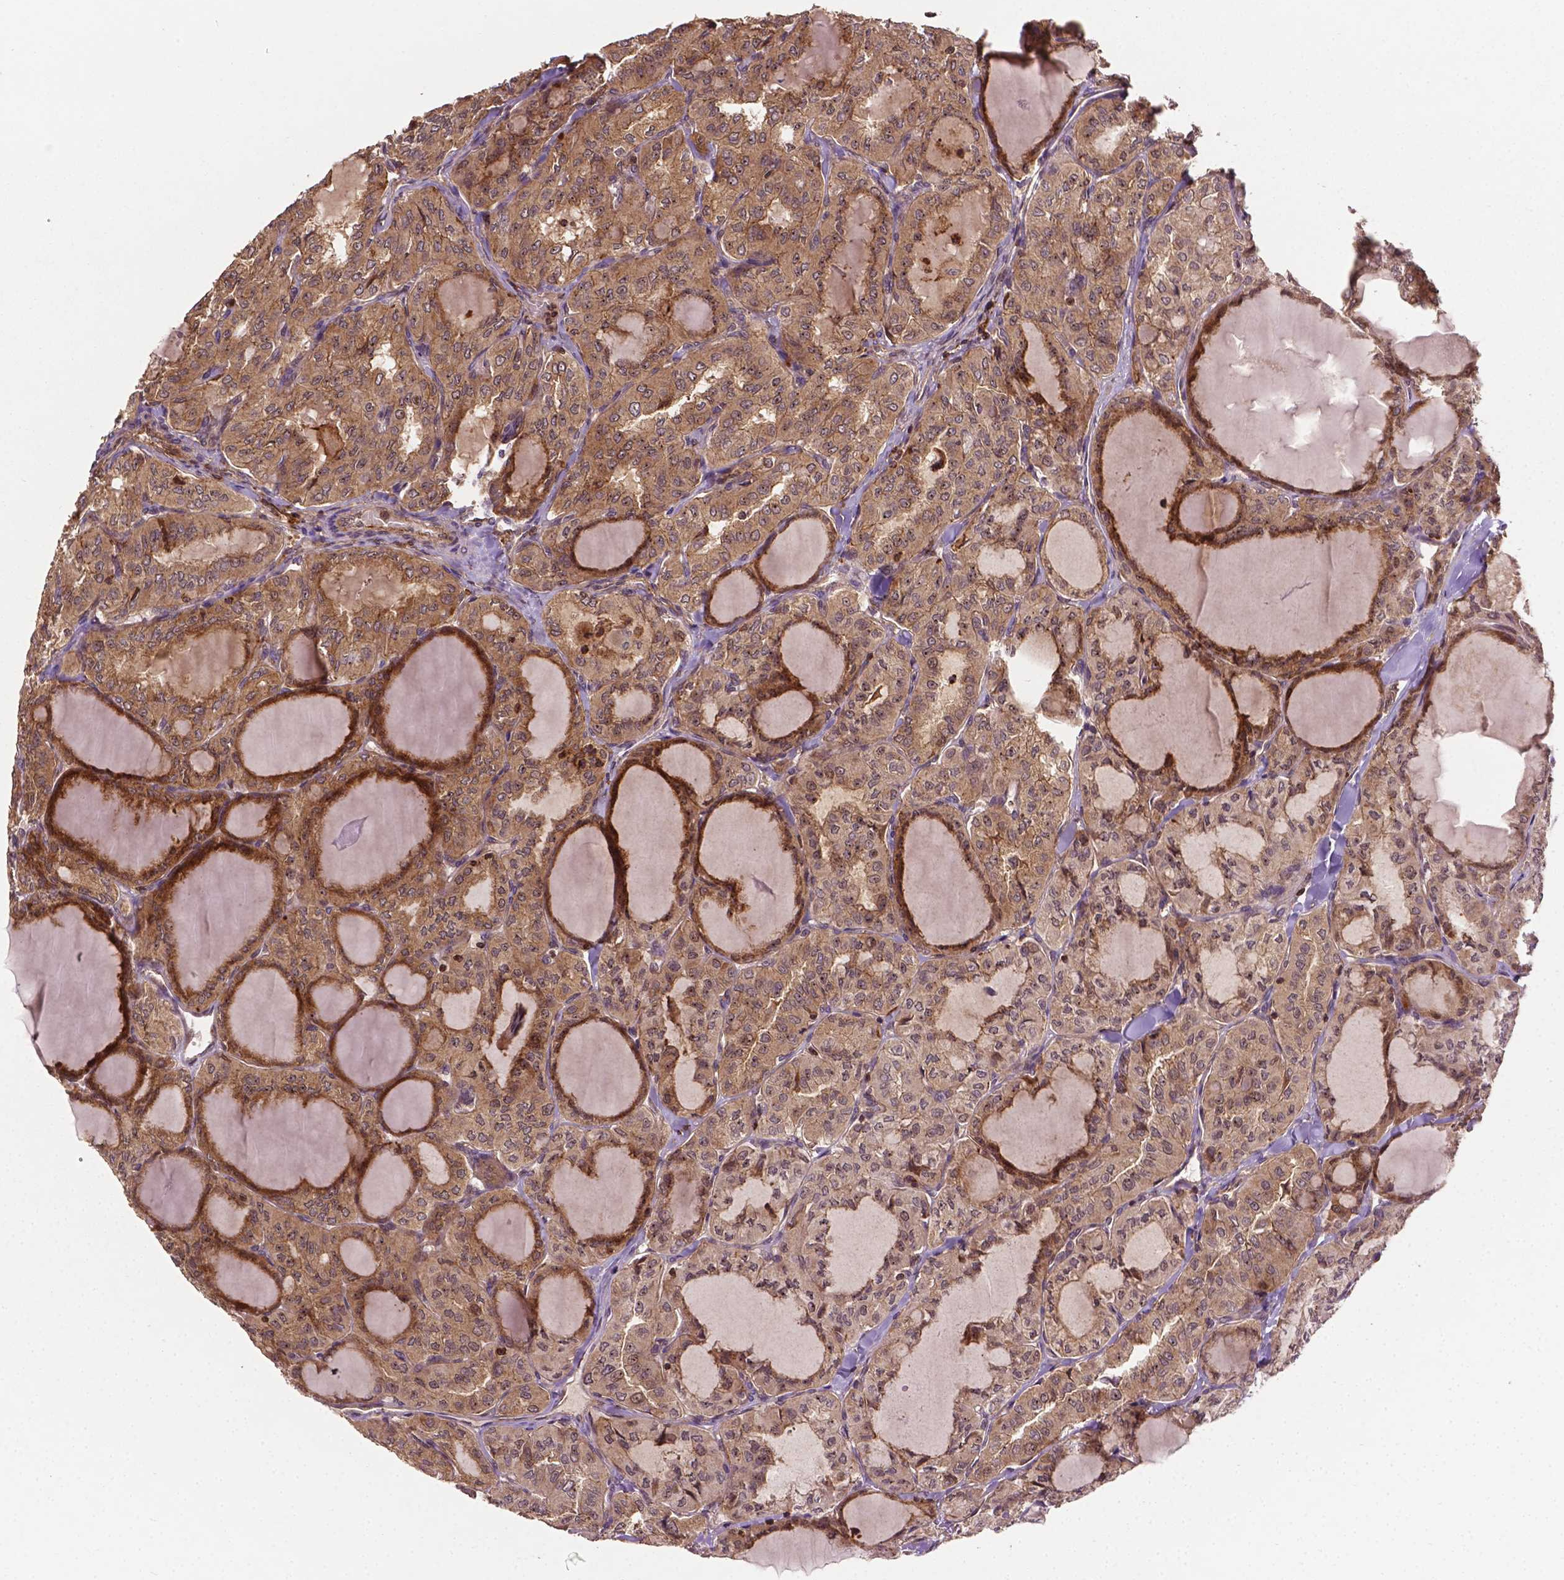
{"staining": {"intensity": "moderate", "quantity": ">75%", "location": "cytoplasmic/membranous"}, "tissue": "thyroid cancer", "cell_type": "Tumor cells", "image_type": "cancer", "snomed": [{"axis": "morphology", "description": "Papillary adenocarcinoma, NOS"}, {"axis": "topography", "description": "Thyroid gland"}], "caption": "Papillary adenocarcinoma (thyroid) stained with IHC displays moderate cytoplasmic/membranous positivity in approximately >75% of tumor cells. (IHC, brightfield microscopy, high magnification).", "gene": "ZMYND19", "patient": {"sex": "male", "age": 20}}